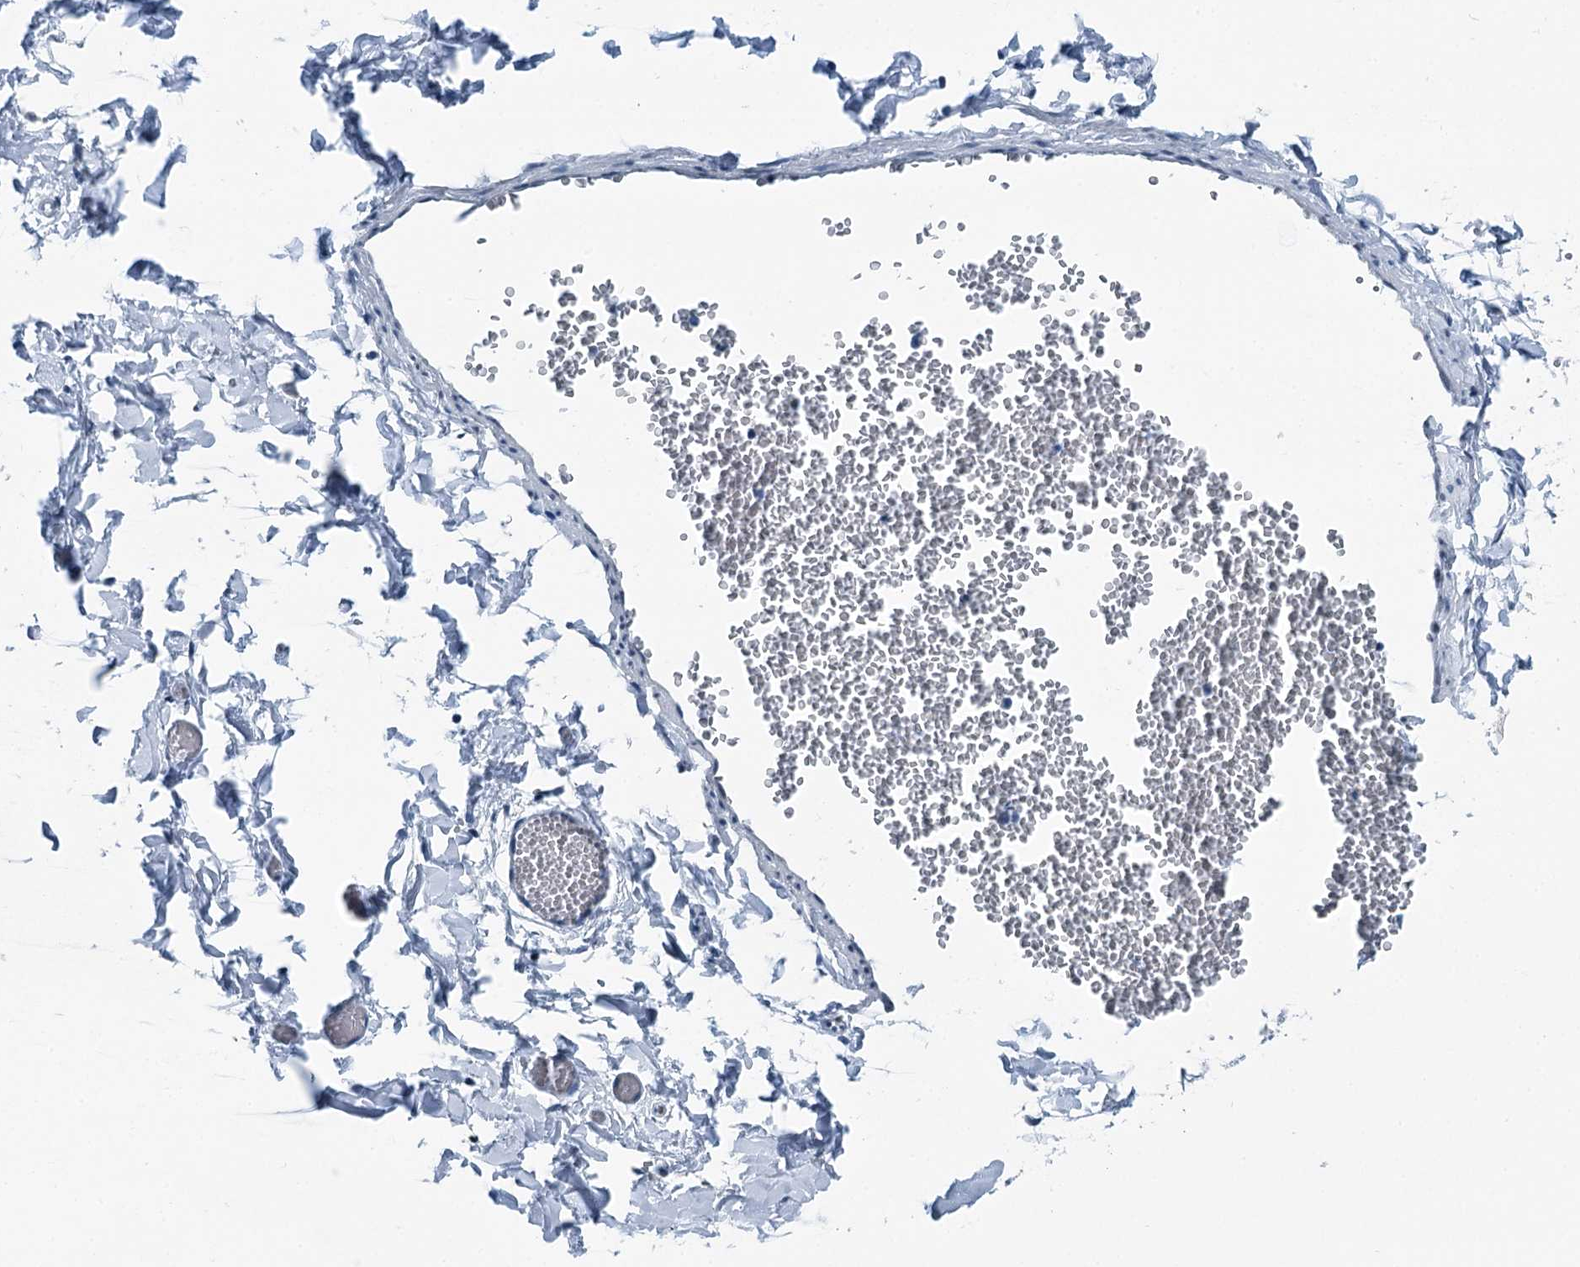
{"staining": {"intensity": "negative", "quantity": "none", "location": "none"}, "tissue": "adipose tissue", "cell_type": "Adipocytes", "image_type": "normal", "snomed": [{"axis": "morphology", "description": "Normal tissue, NOS"}, {"axis": "topography", "description": "Gallbladder"}, {"axis": "topography", "description": "Peripheral nerve tissue"}], "caption": "Adipocytes are negative for brown protein staining in unremarkable adipose tissue. Nuclei are stained in blue.", "gene": "TRPT1", "patient": {"sex": "male", "age": 38}}